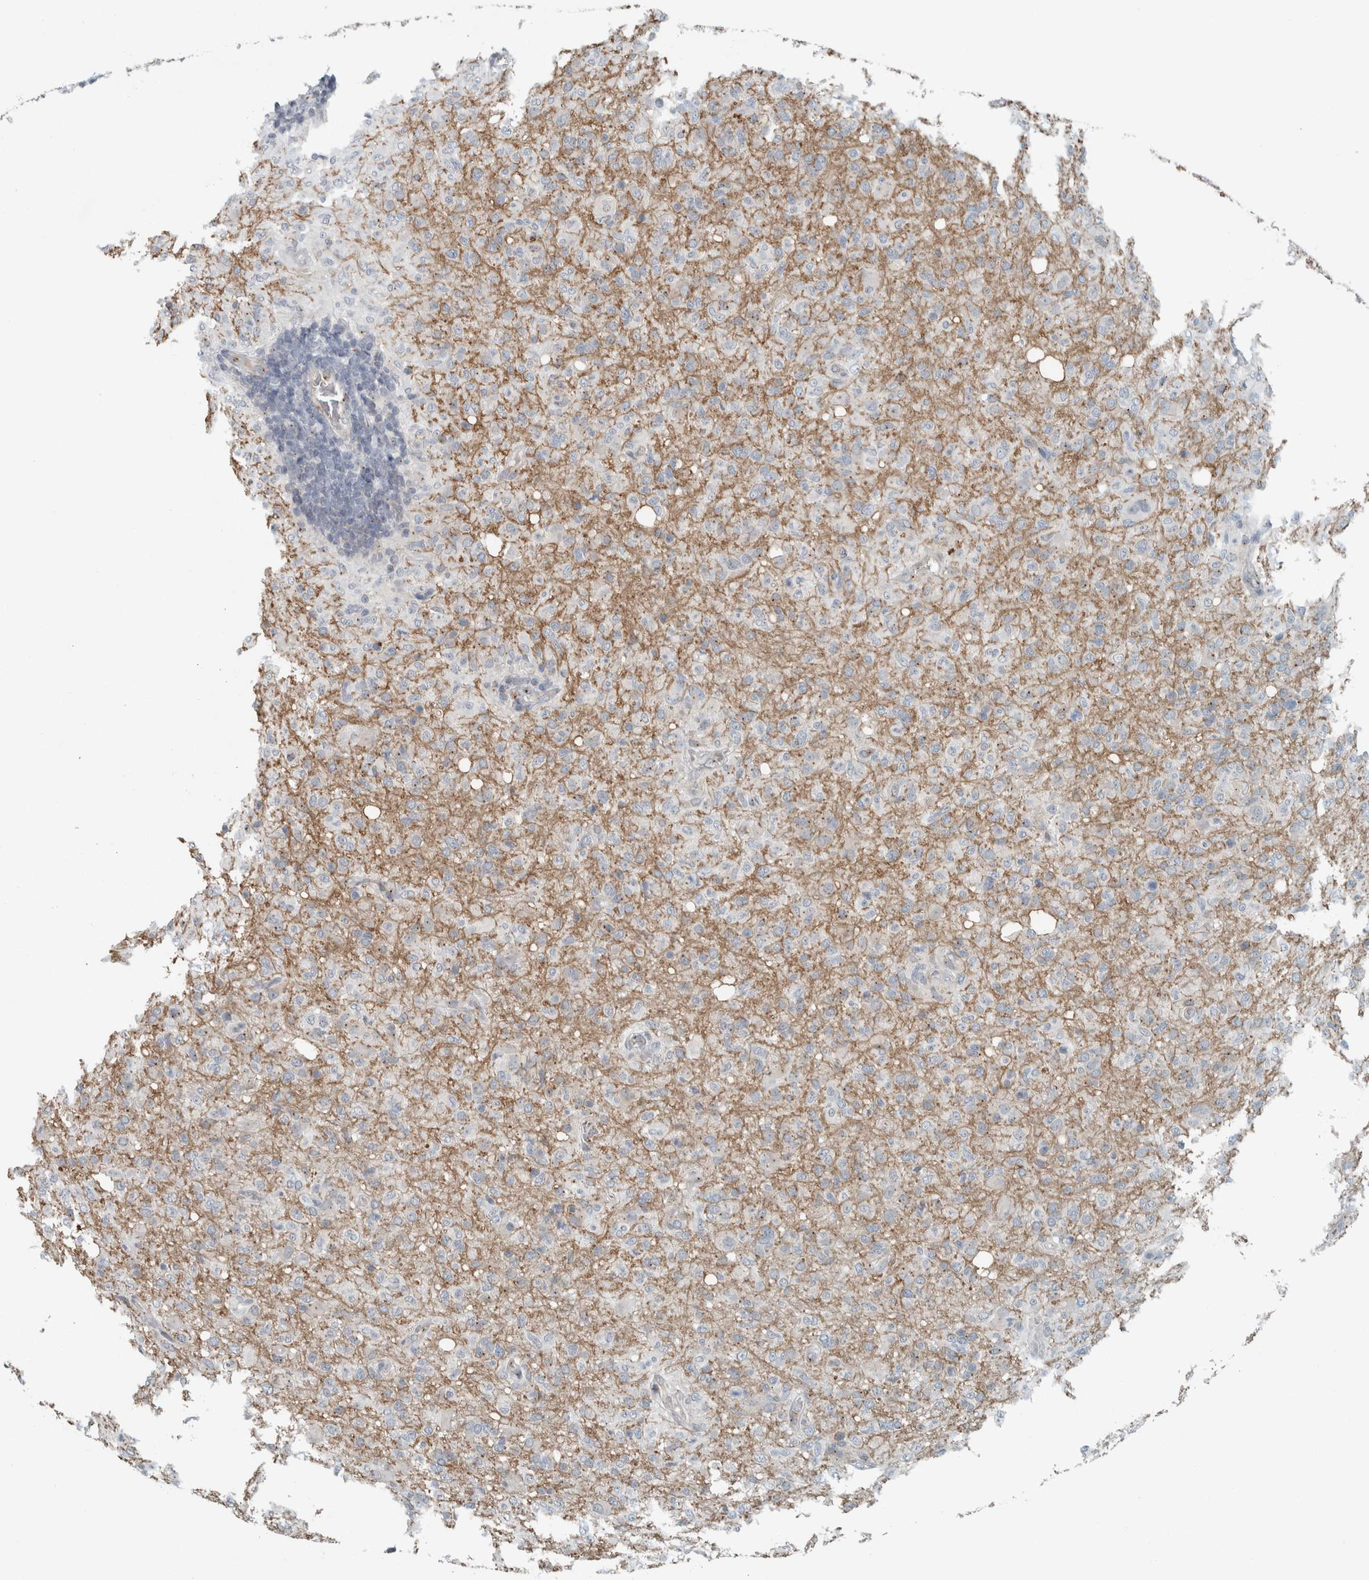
{"staining": {"intensity": "negative", "quantity": "none", "location": "none"}, "tissue": "glioma", "cell_type": "Tumor cells", "image_type": "cancer", "snomed": [{"axis": "morphology", "description": "Glioma, malignant, High grade"}, {"axis": "topography", "description": "Brain"}], "caption": "Glioma was stained to show a protein in brown. There is no significant positivity in tumor cells. (Brightfield microscopy of DAB immunohistochemistry (IHC) at high magnification).", "gene": "KIF1C", "patient": {"sex": "female", "age": 57}}